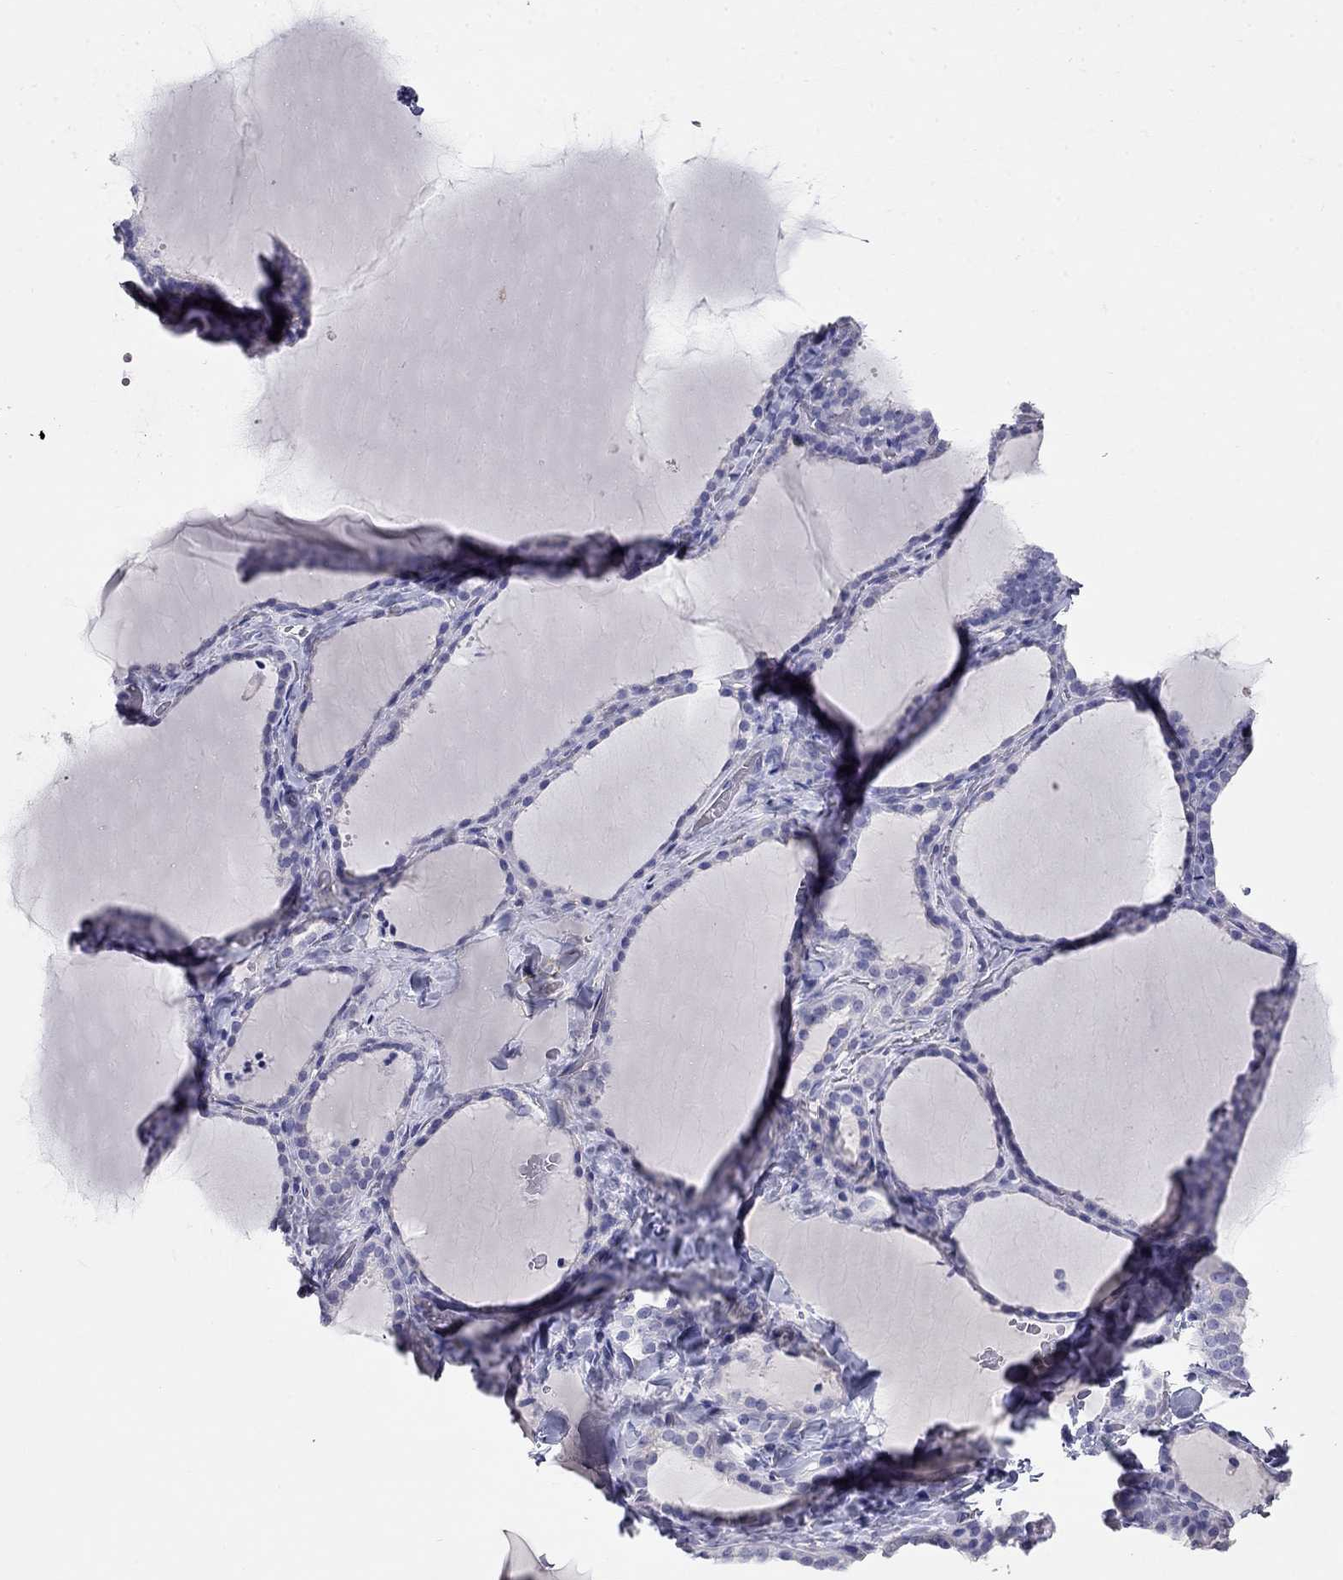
{"staining": {"intensity": "negative", "quantity": "none", "location": "none"}, "tissue": "thyroid gland", "cell_type": "Glandular cells", "image_type": "normal", "snomed": [{"axis": "morphology", "description": "Normal tissue, NOS"}, {"axis": "topography", "description": "Thyroid gland"}], "caption": "IHC image of normal thyroid gland stained for a protein (brown), which displays no positivity in glandular cells. (Brightfield microscopy of DAB immunohistochemistry (IHC) at high magnification).", "gene": "LY6H", "patient": {"sex": "female", "age": 22}}